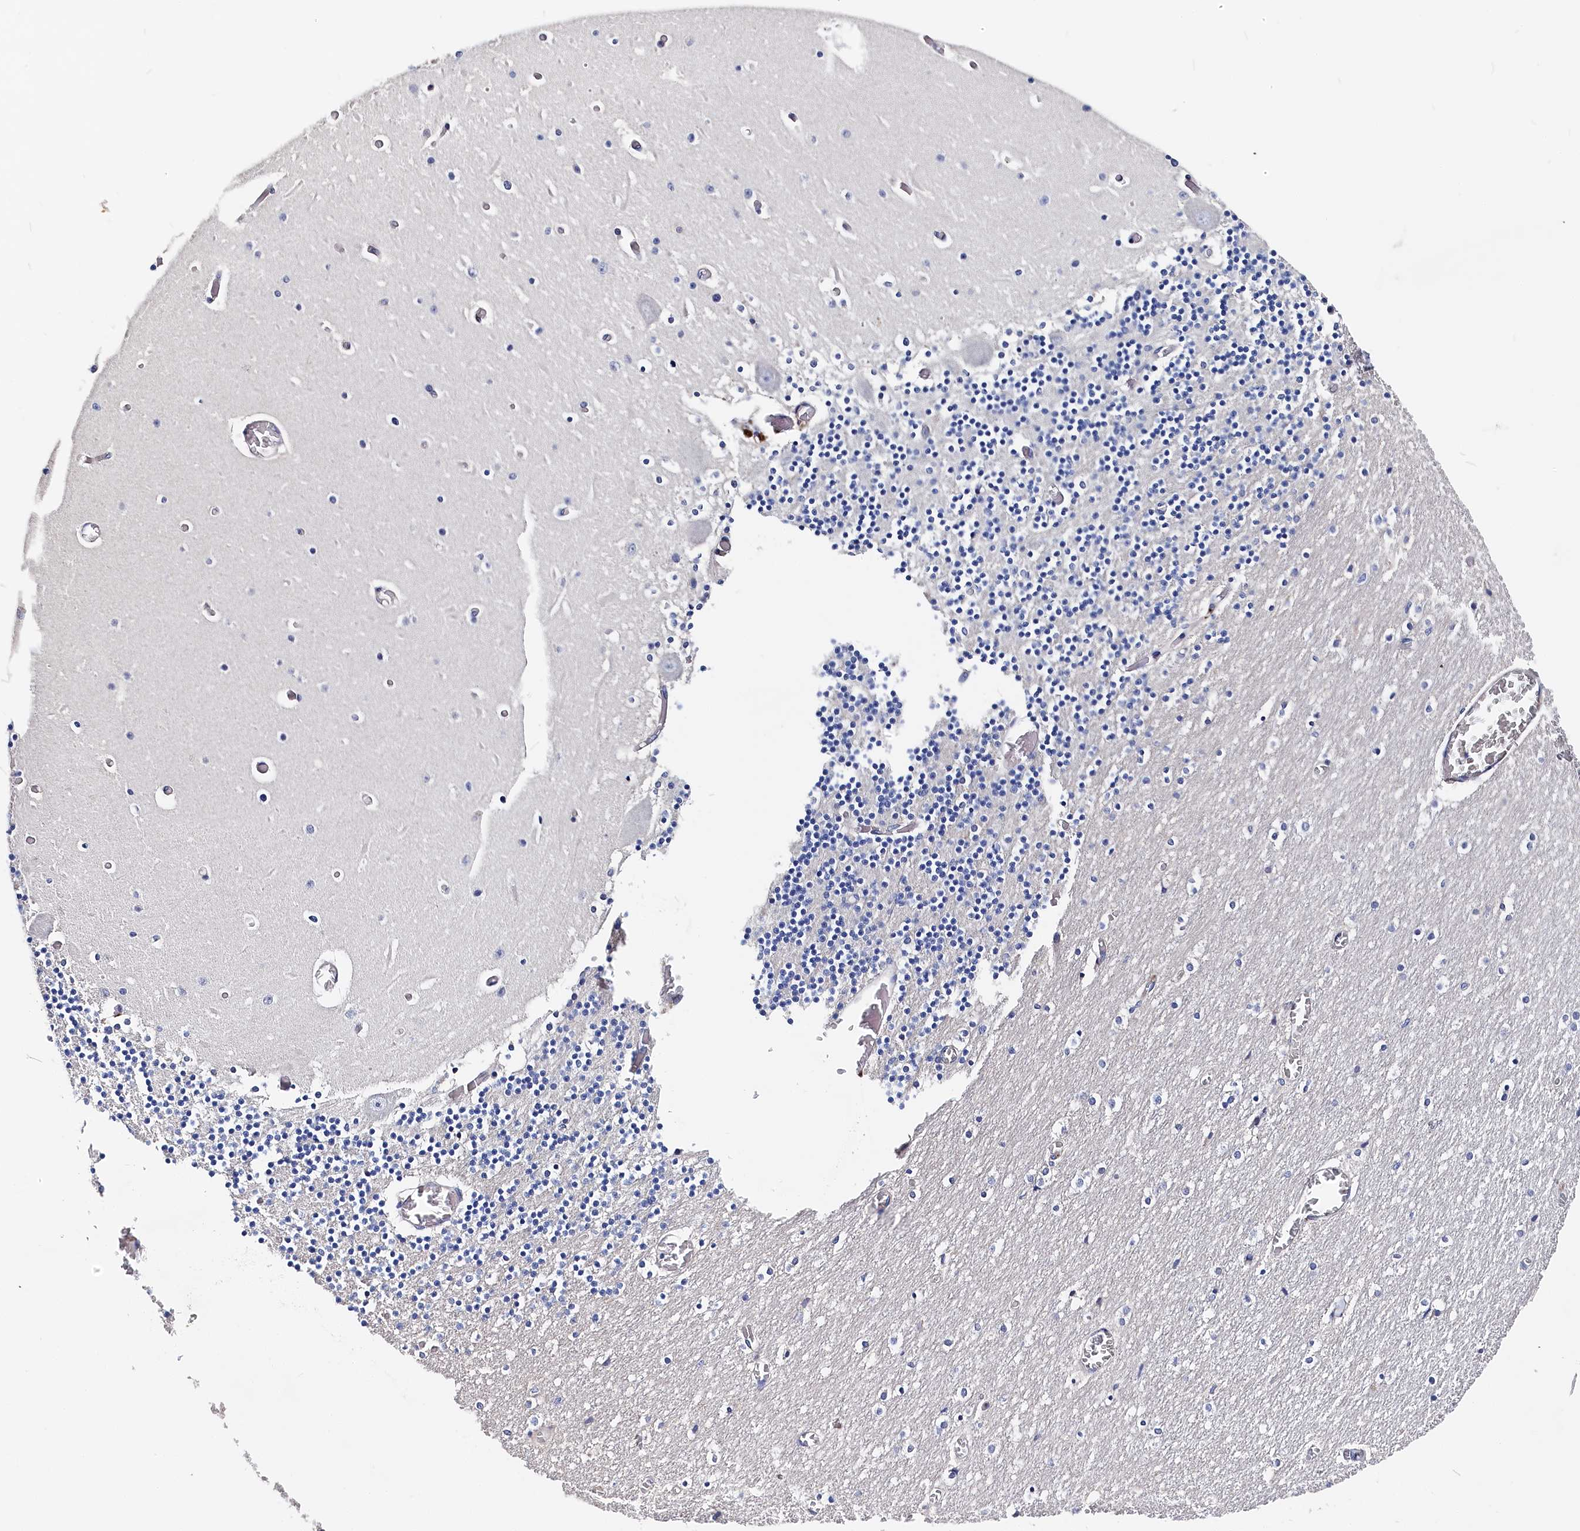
{"staining": {"intensity": "negative", "quantity": "none", "location": "none"}, "tissue": "cerebellum", "cell_type": "Cells in granular layer", "image_type": "normal", "snomed": [{"axis": "morphology", "description": "Normal tissue, NOS"}, {"axis": "topography", "description": "Cerebellum"}], "caption": "Cells in granular layer are negative for protein expression in unremarkable human cerebellum. Brightfield microscopy of IHC stained with DAB (3,3'-diaminobenzidine) (brown) and hematoxylin (blue), captured at high magnification.", "gene": "BHMT", "patient": {"sex": "female", "age": 28}}